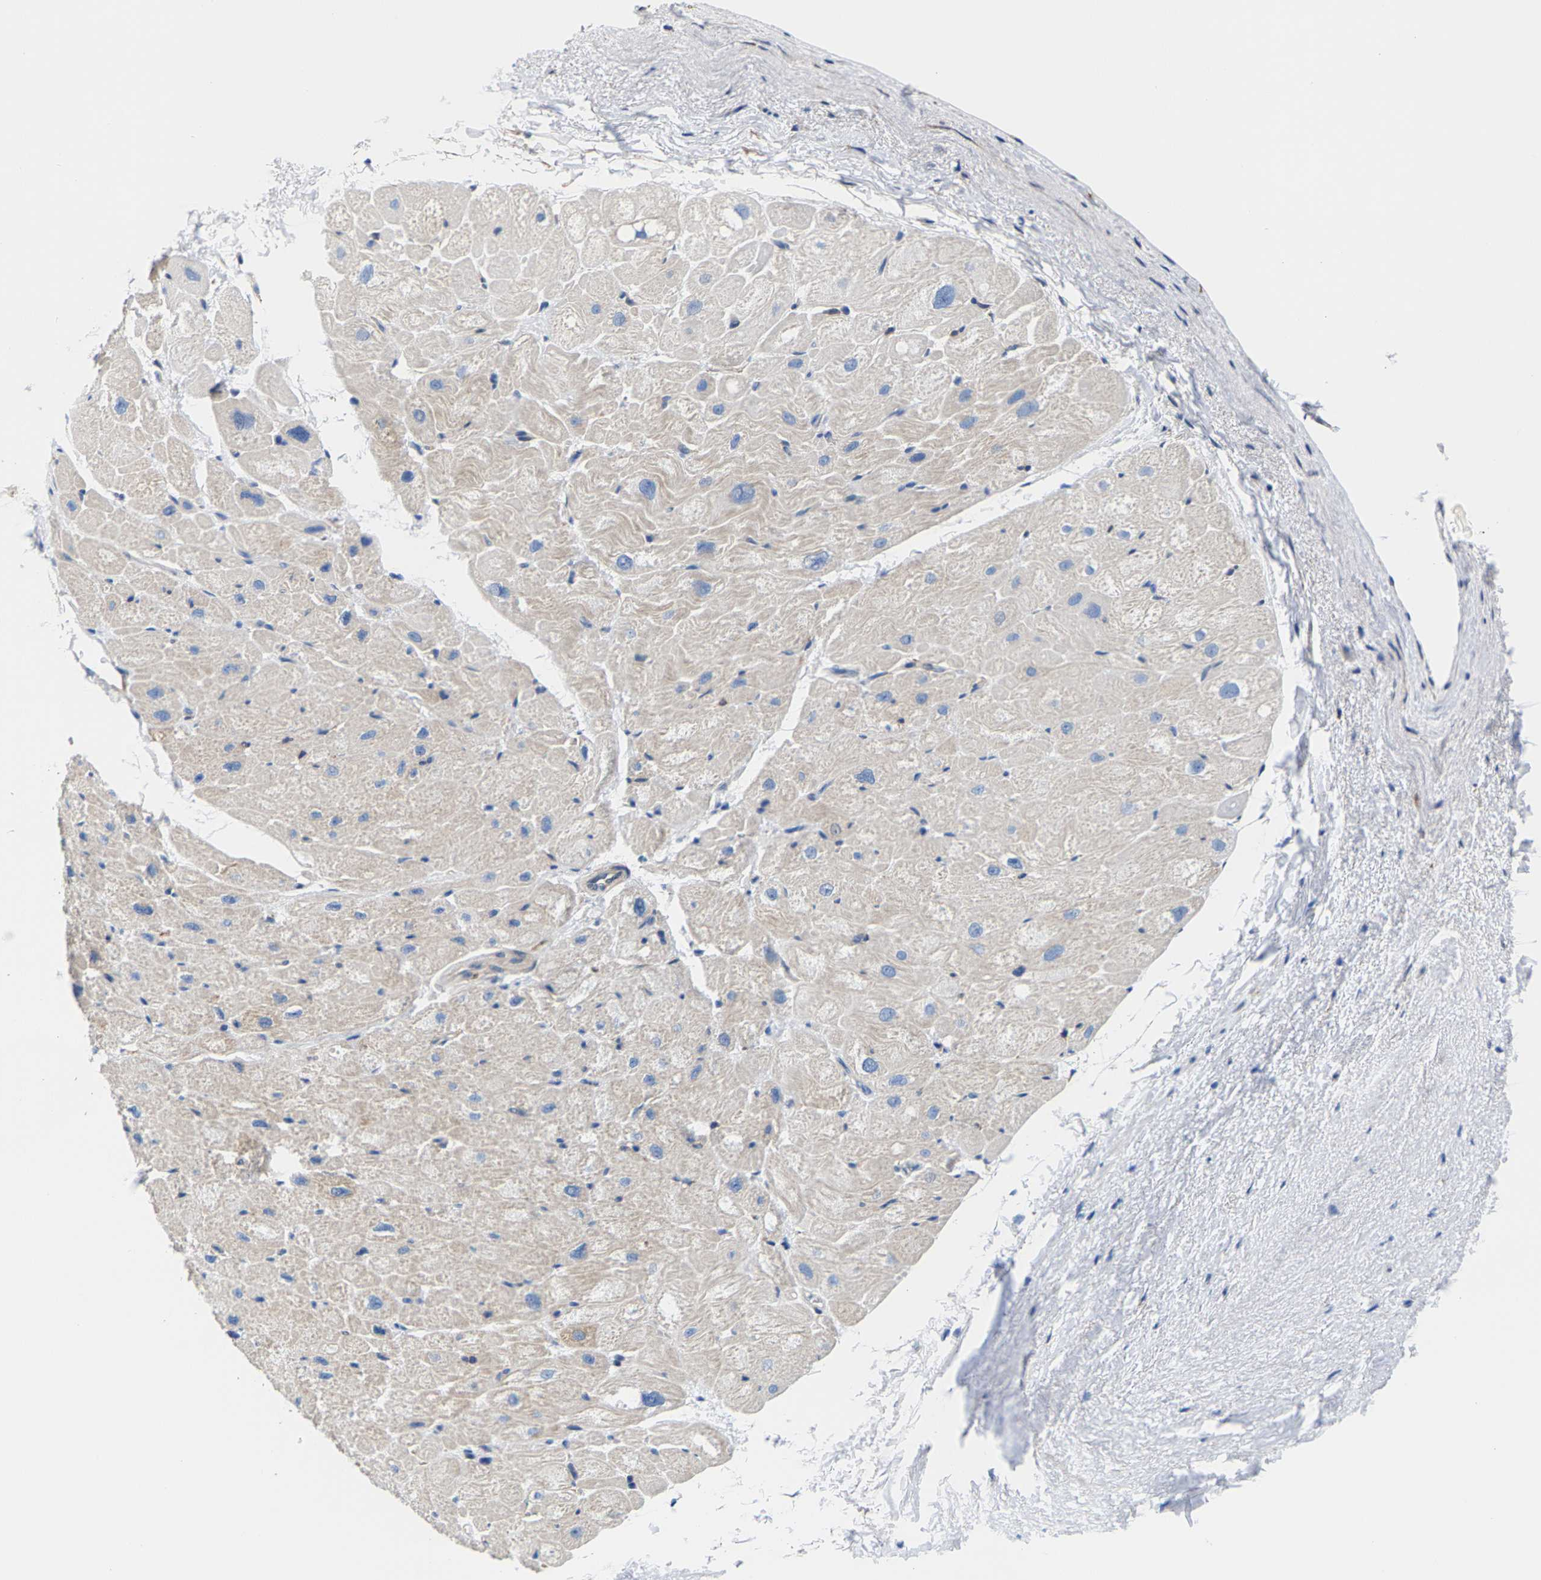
{"staining": {"intensity": "negative", "quantity": "none", "location": "none"}, "tissue": "heart muscle", "cell_type": "Cardiomyocytes", "image_type": "normal", "snomed": [{"axis": "morphology", "description": "Normal tissue, NOS"}, {"axis": "topography", "description": "Heart"}], "caption": "This micrograph is of unremarkable heart muscle stained with IHC to label a protein in brown with the nuclei are counter-stained blue. There is no staining in cardiomyocytes.", "gene": "DSCAM", "patient": {"sex": "male", "age": 49}}